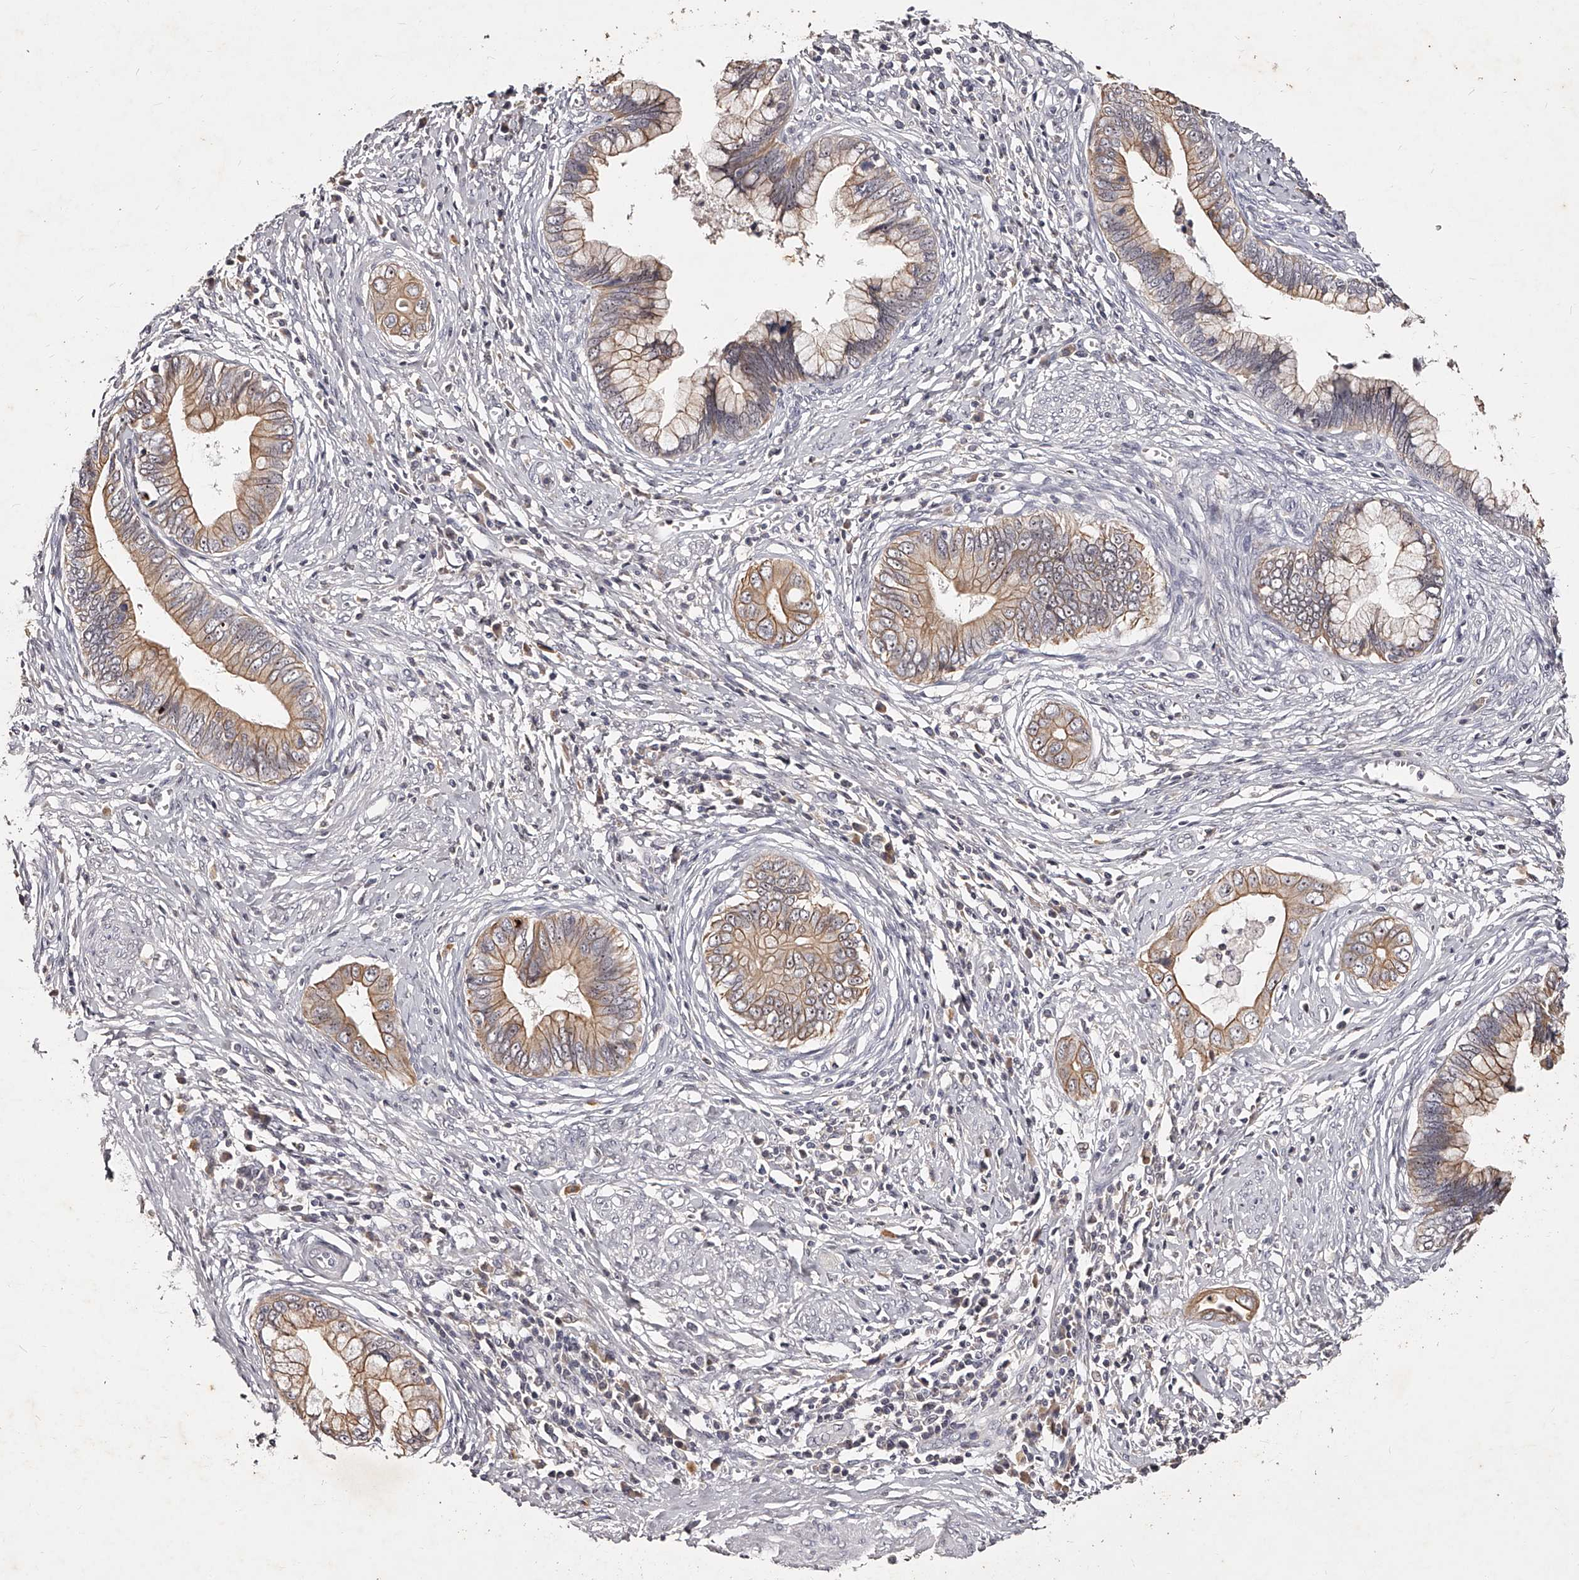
{"staining": {"intensity": "moderate", "quantity": ">75%", "location": "cytoplasmic/membranous"}, "tissue": "cervical cancer", "cell_type": "Tumor cells", "image_type": "cancer", "snomed": [{"axis": "morphology", "description": "Adenocarcinoma, NOS"}, {"axis": "topography", "description": "Cervix"}], "caption": "A histopathology image of human adenocarcinoma (cervical) stained for a protein displays moderate cytoplasmic/membranous brown staining in tumor cells.", "gene": "PHACTR1", "patient": {"sex": "female", "age": 44}}